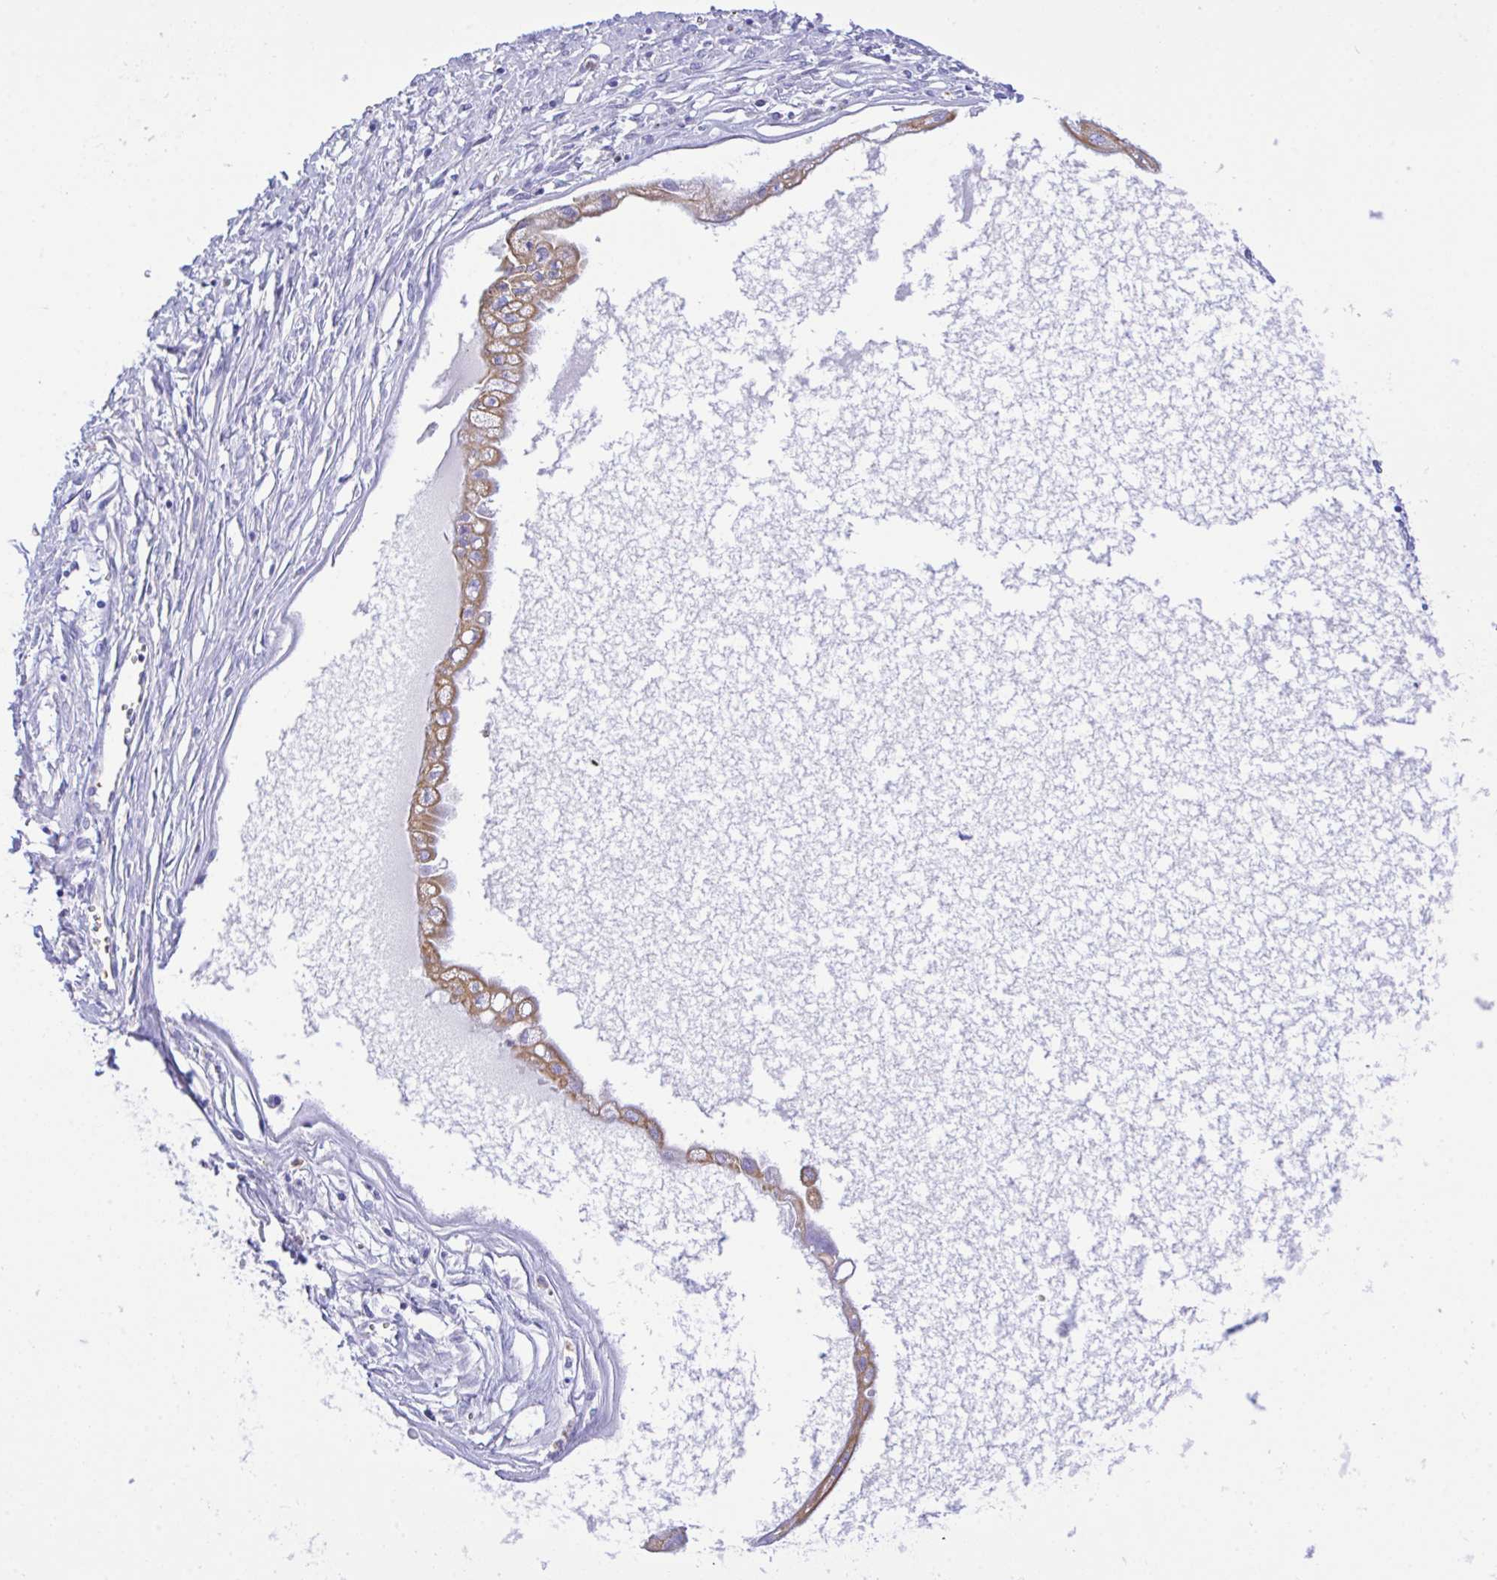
{"staining": {"intensity": "moderate", "quantity": "25%-75%", "location": "cytoplasmic/membranous"}, "tissue": "ovarian cancer", "cell_type": "Tumor cells", "image_type": "cancer", "snomed": [{"axis": "morphology", "description": "Cystadenocarcinoma, mucinous, NOS"}, {"axis": "topography", "description": "Ovary"}], "caption": "Tumor cells show medium levels of moderate cytoplasmic/membranous positivity in about 25%-75% of cells in ovarian mucinous cystadenocarcinoma. The protein of interest is shown in brown color, while the nuclei are stained blue.", "gene": "ZNF221", "patient": {"sex": "female", "age": 34}}